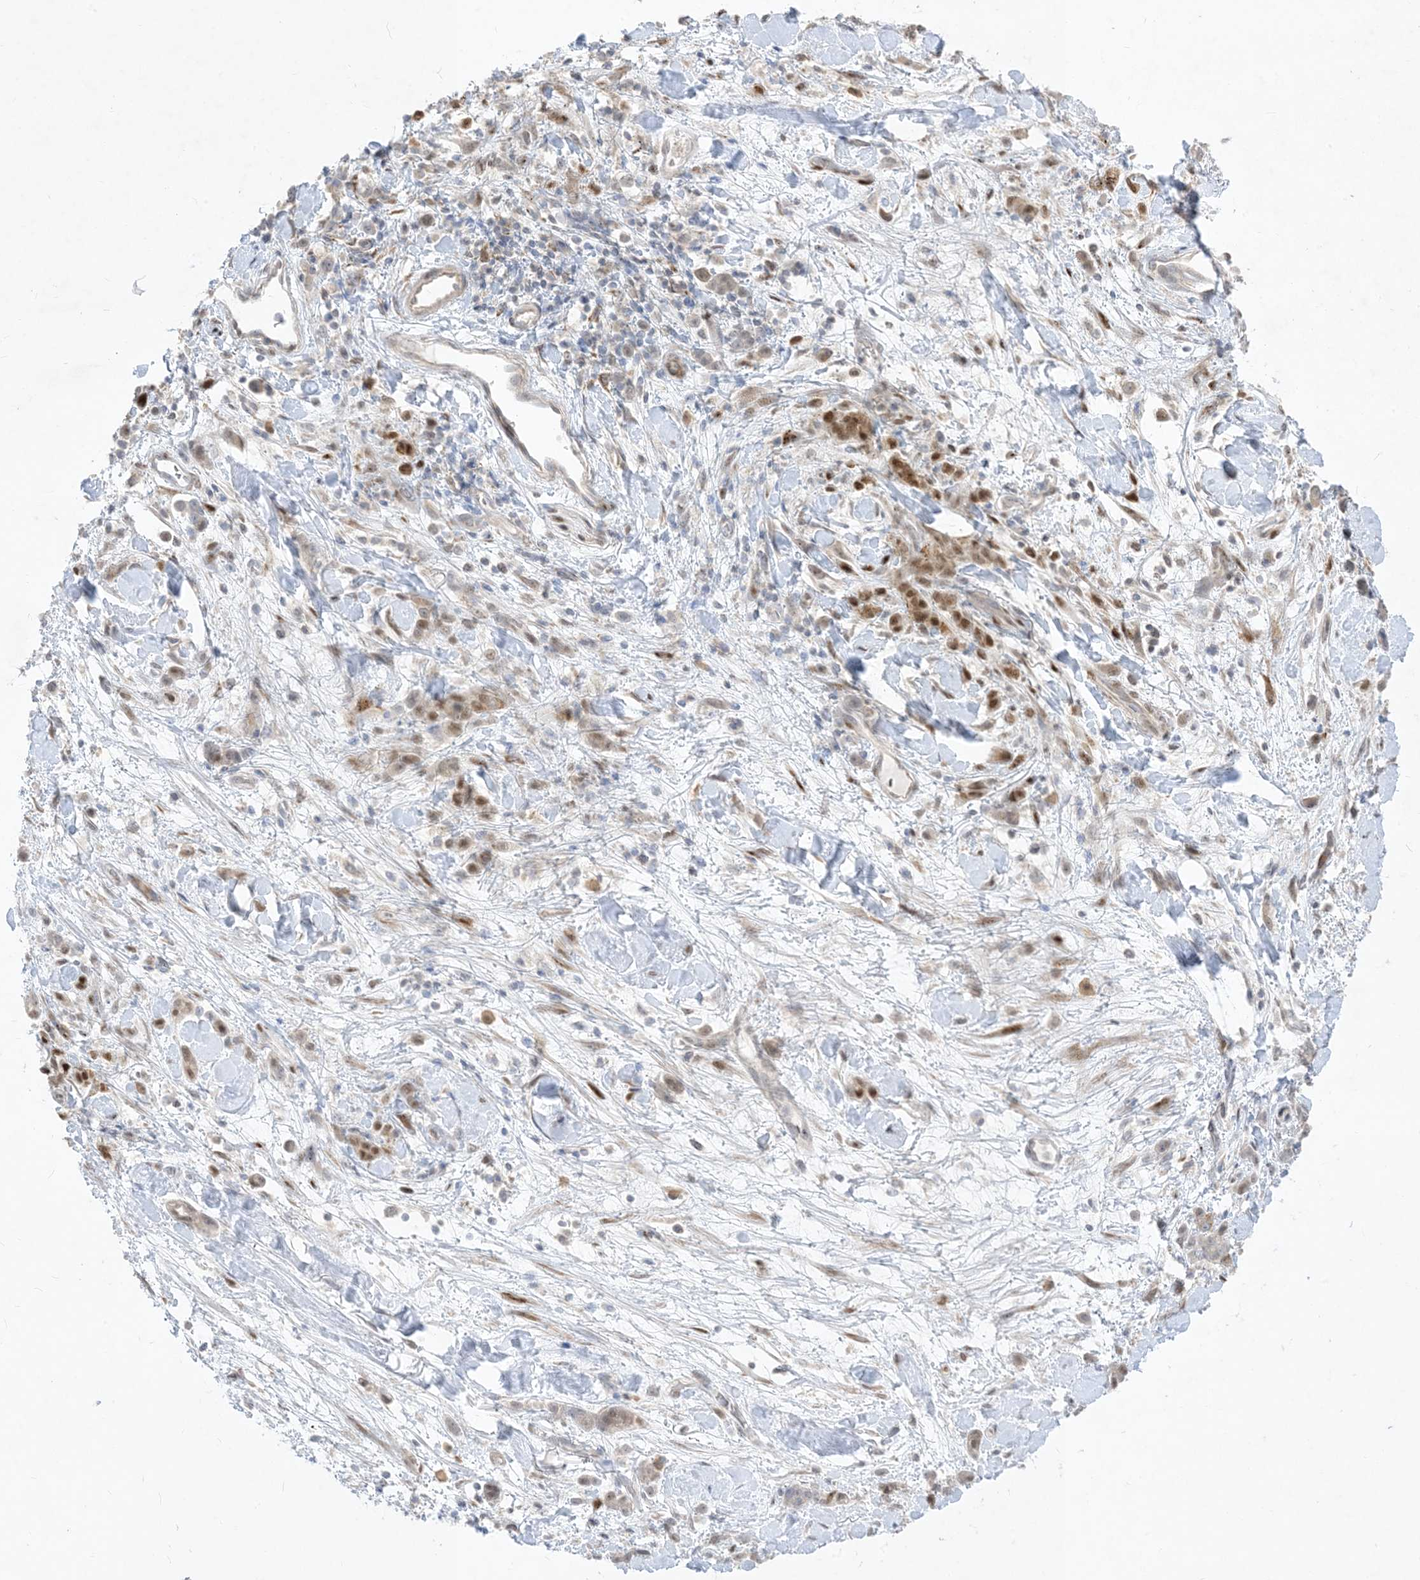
{"staining": {"intensity": "moderate", "quantity": "<25%", "location": "nuclear"}, "tissue": "stomach cancer", "cell_type": "Tumor cells", "image_type": "cancer", "snomed": [{"axis": "morphology", "description": "Normal tissue, NOS"}, {"axis": "morphology", "description": "Adenocarcinoma, NOS"}, {"axis": "topography", "description": "Stomach"}], "caption": "Stomach cancer (adenocarcinoma) stained with a brown dye displays moderate nuclear positive staining in approximately <25% of tumor cells.", "gene": "BHLHE40", "patient": {"sex": "male", "age": 82}}